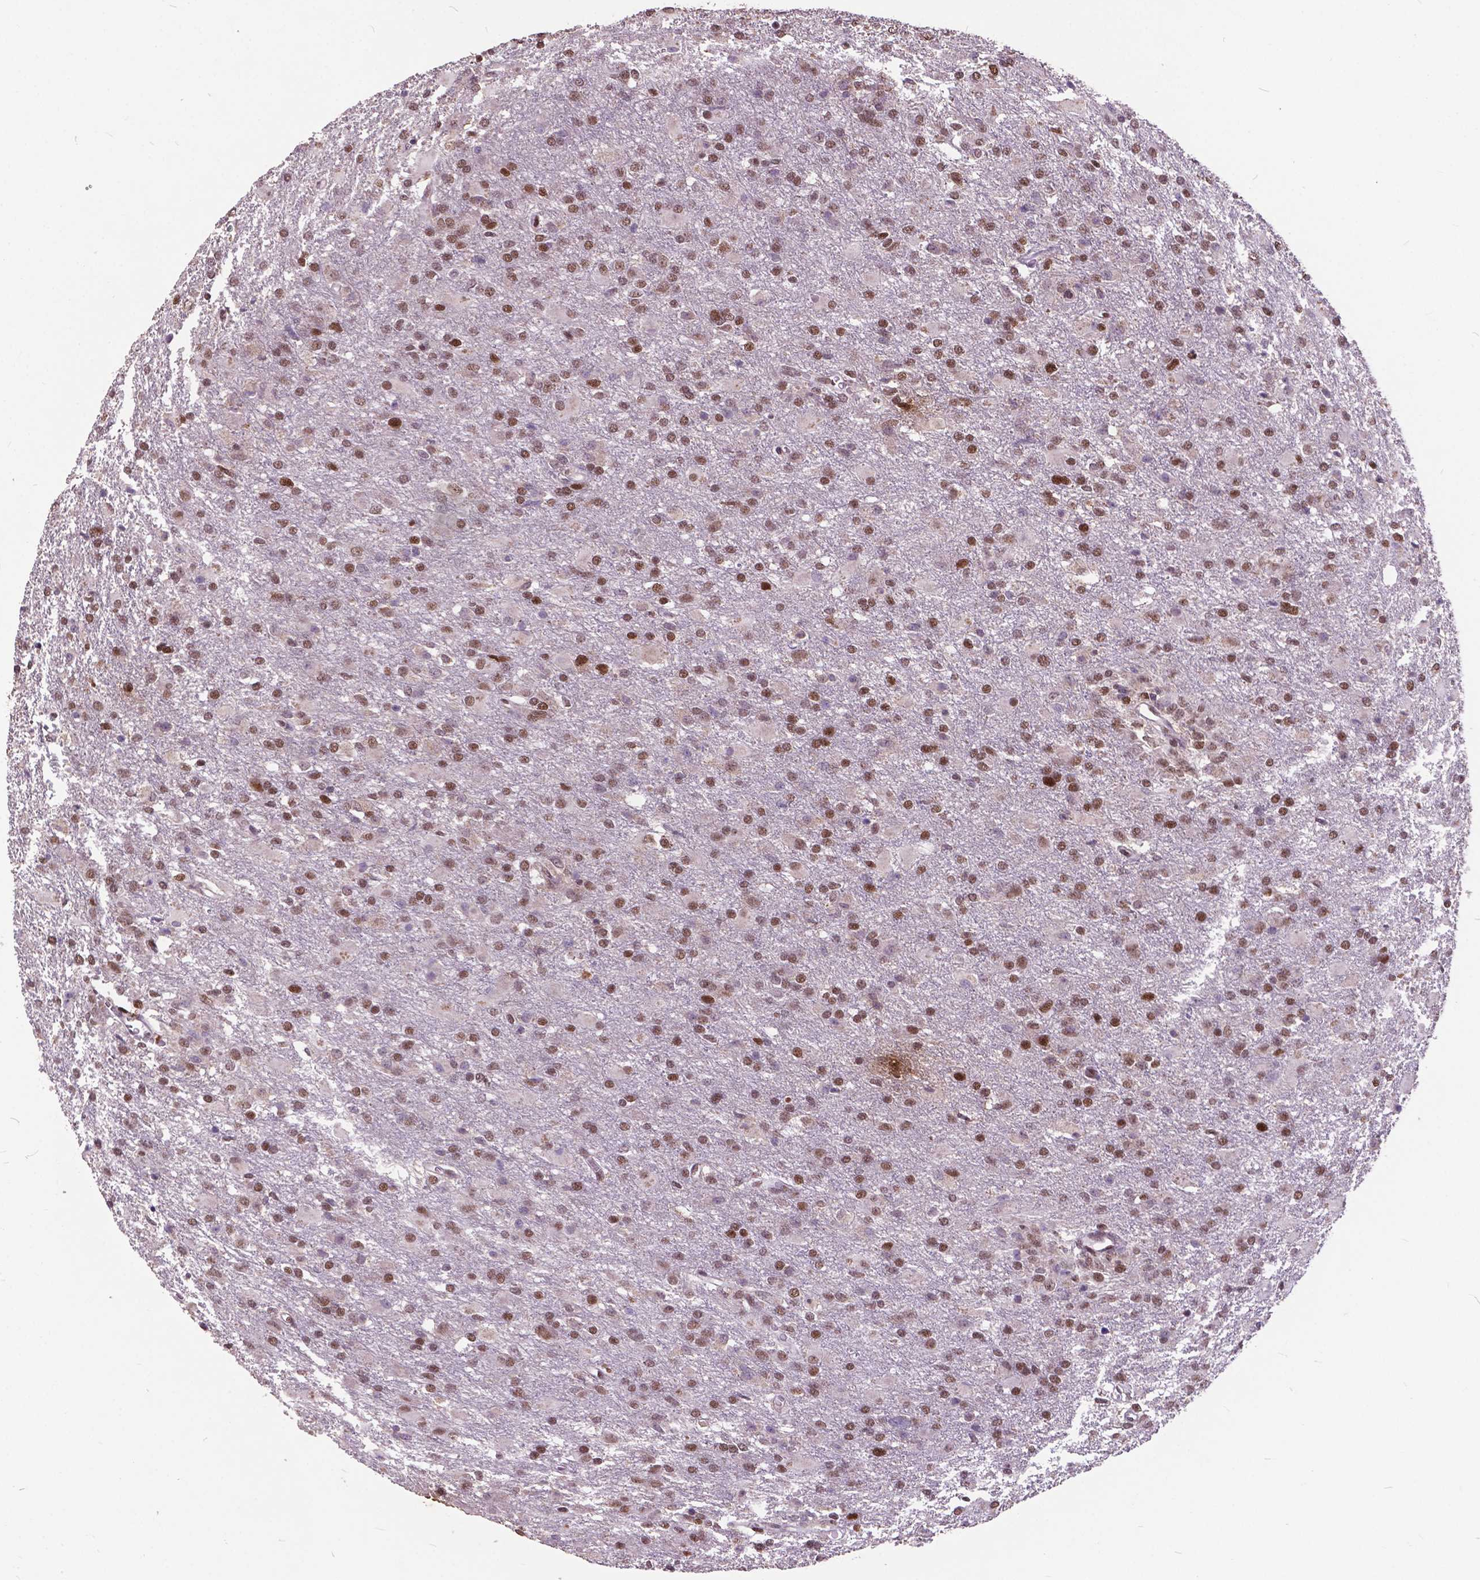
{"staining": {"intensity": "moderate", "quantity": "25%-75%", "location": "nuclear"}, "tissue": "glioma", "cell_type": "Tumor cells", "image_type": "cancer", "snomed": [{"axis": "morphology", "description": "Glioma, malignant, High grade"}, {"axis": "topography", "description": "Brain"}], "caption": "A micrograph of malignant glioma (high-grade) stained for a protein demonstrates moderate nuclear brown staining in tumor cells.", "gene": "MSH2", "patient": {"sex": "male", "age": 68}}